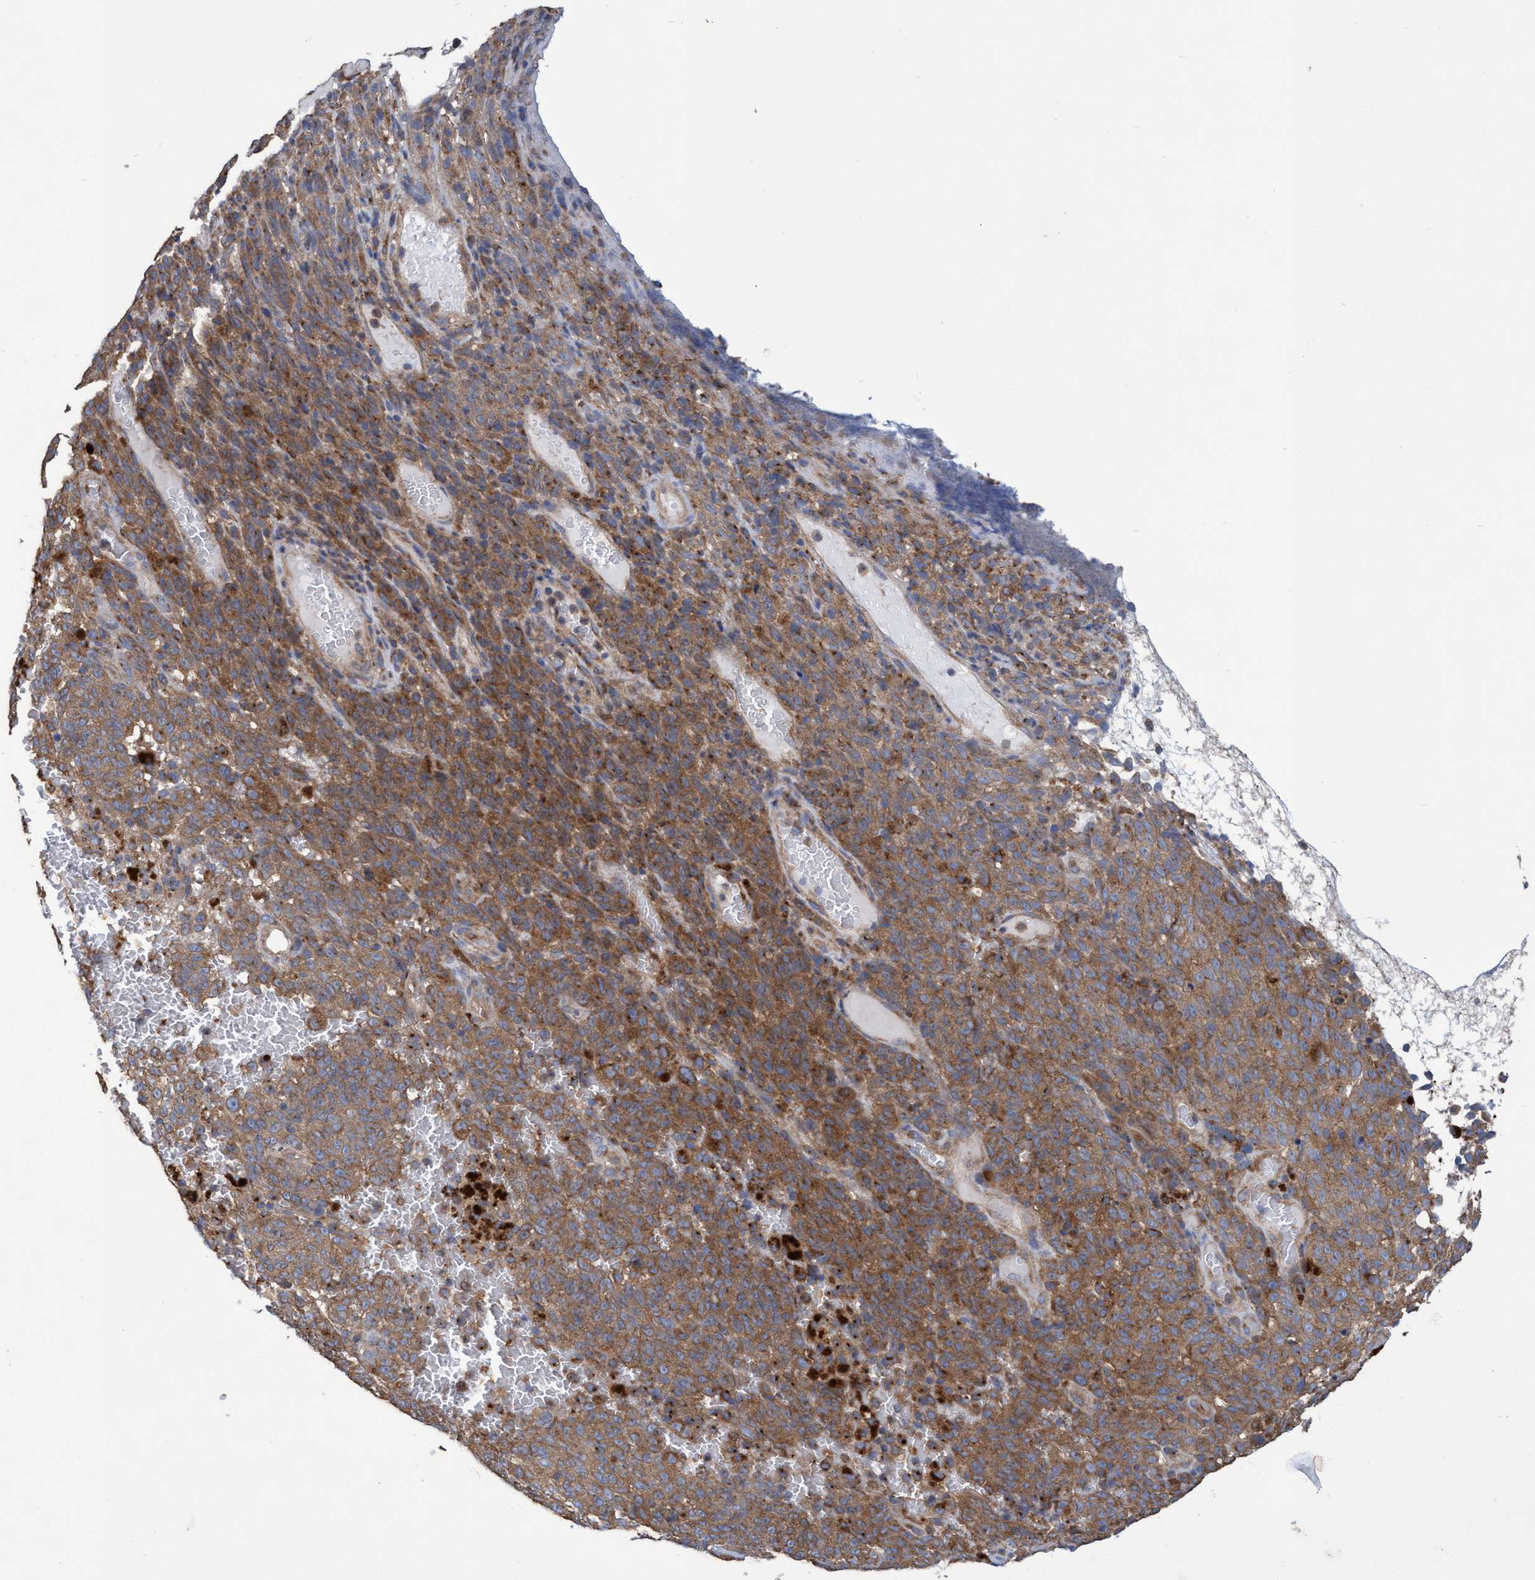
{"staining": {"intensity": "moderate", "quantity": ">75%", "location": "cytoplasmic/membranous"}, "tissue": "melanoma", "cell_type": "Tumor cells", "image_type": "cancer", "snomed": [{"axis": "morphology", "description": "Malignant melanoma, NOS"}, {"axis": "topography", "description": "Skin"}], "caption": "Immunohistochemical staining of human melanoma displays moderate cytoplasmic/membranous protein positivity in about >75% of tumor cells.", "gene": "BICD2", "patient": {"sex": "female", "age": 82}}